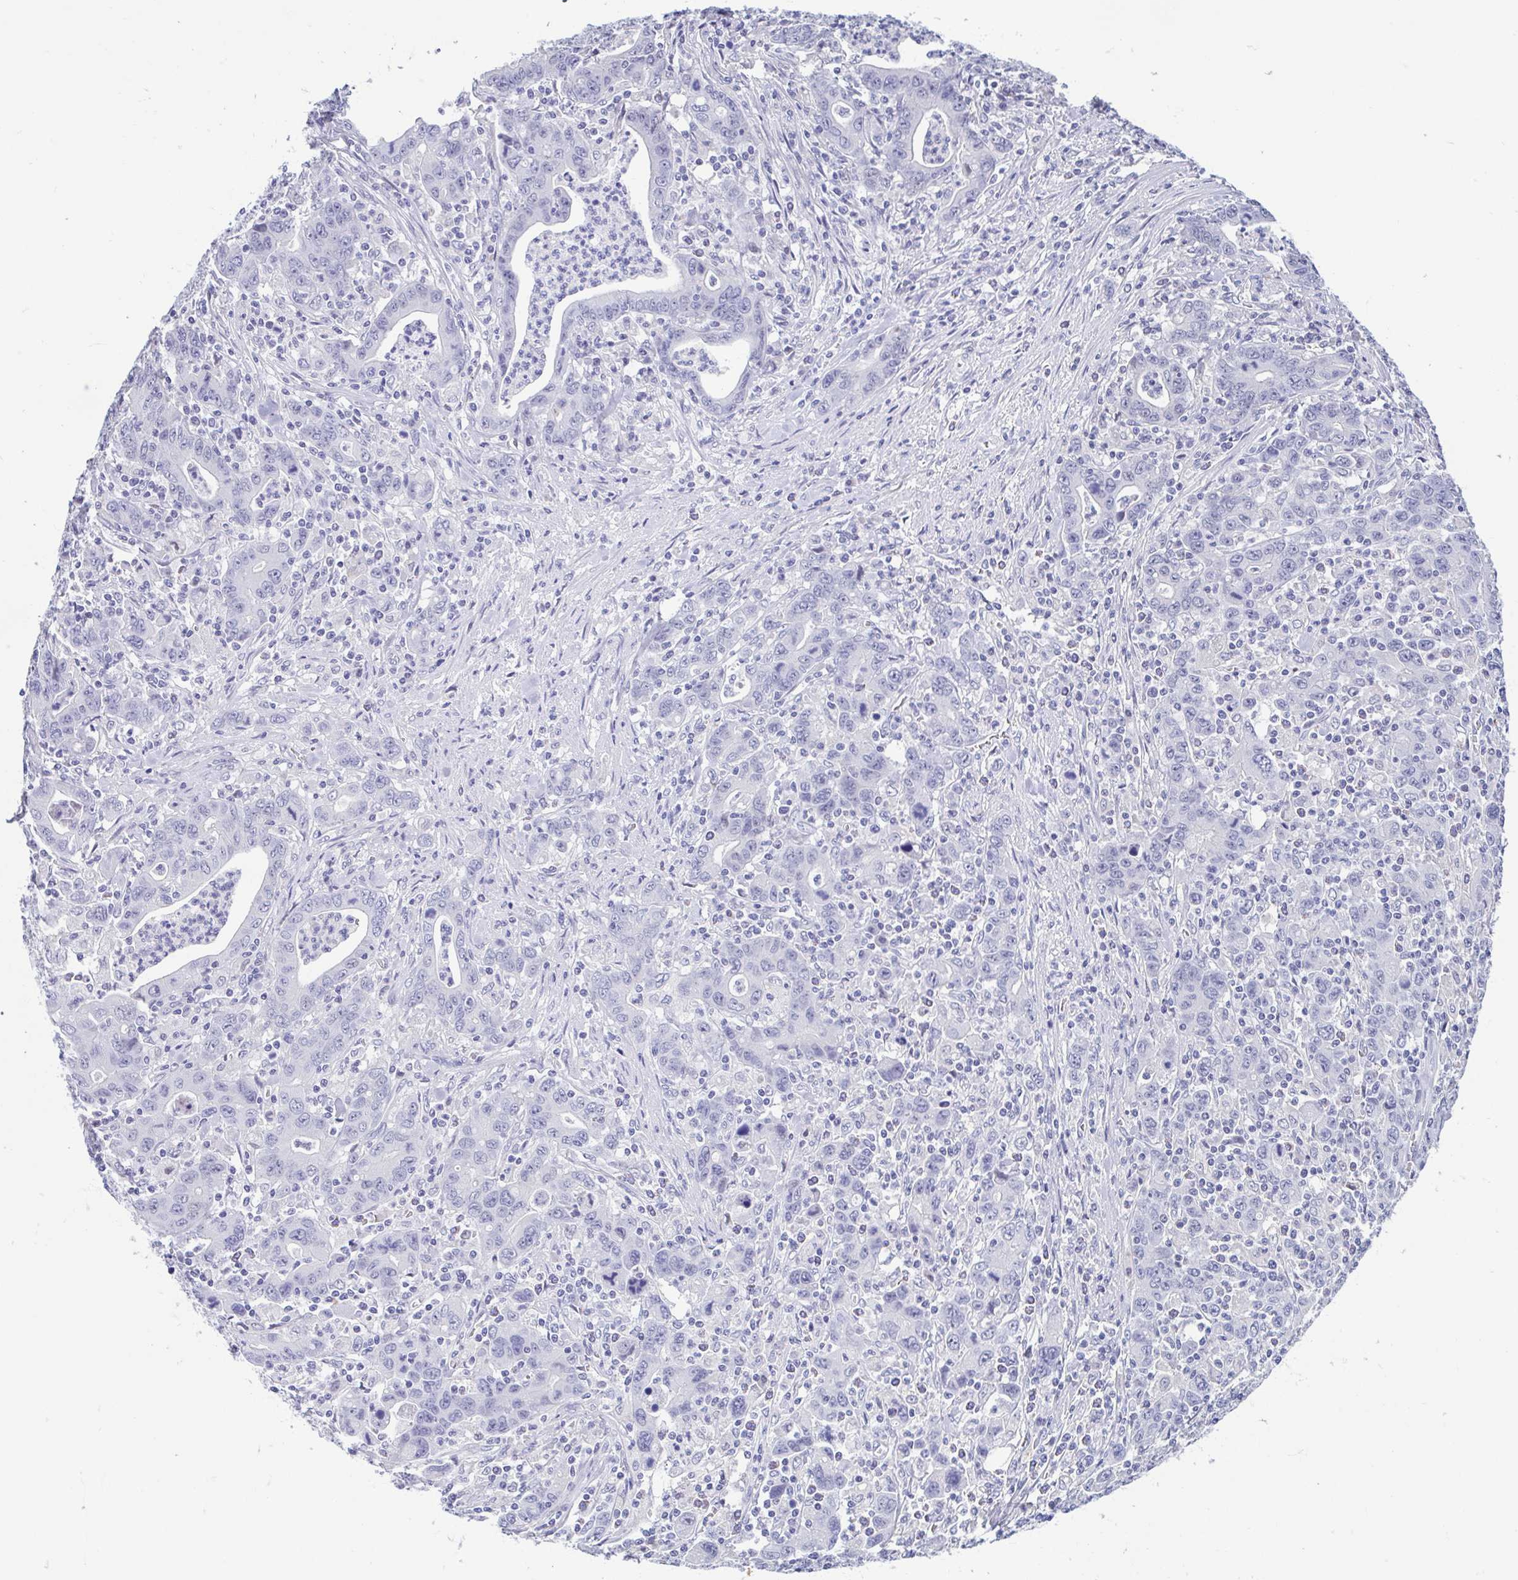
{"staining": {"intensity": "negative", "quantity": "none", "location": "none"}, "tissue": "stomach cancer", "cell_type": "Tumor cells", "image_type": "cancer", "snomed": [{"axis": "morphology", "description": "Adenocarcinoma, NOS"}, {"axis": "topography", "description": "Stomach, upper"}], "caption": "Immunohistochemical staining of human stomach adenocarcinoma displays no significant staining in tumor cells.", "gene": "PERM1", "patient": {"sex": "male", "age": 69}}